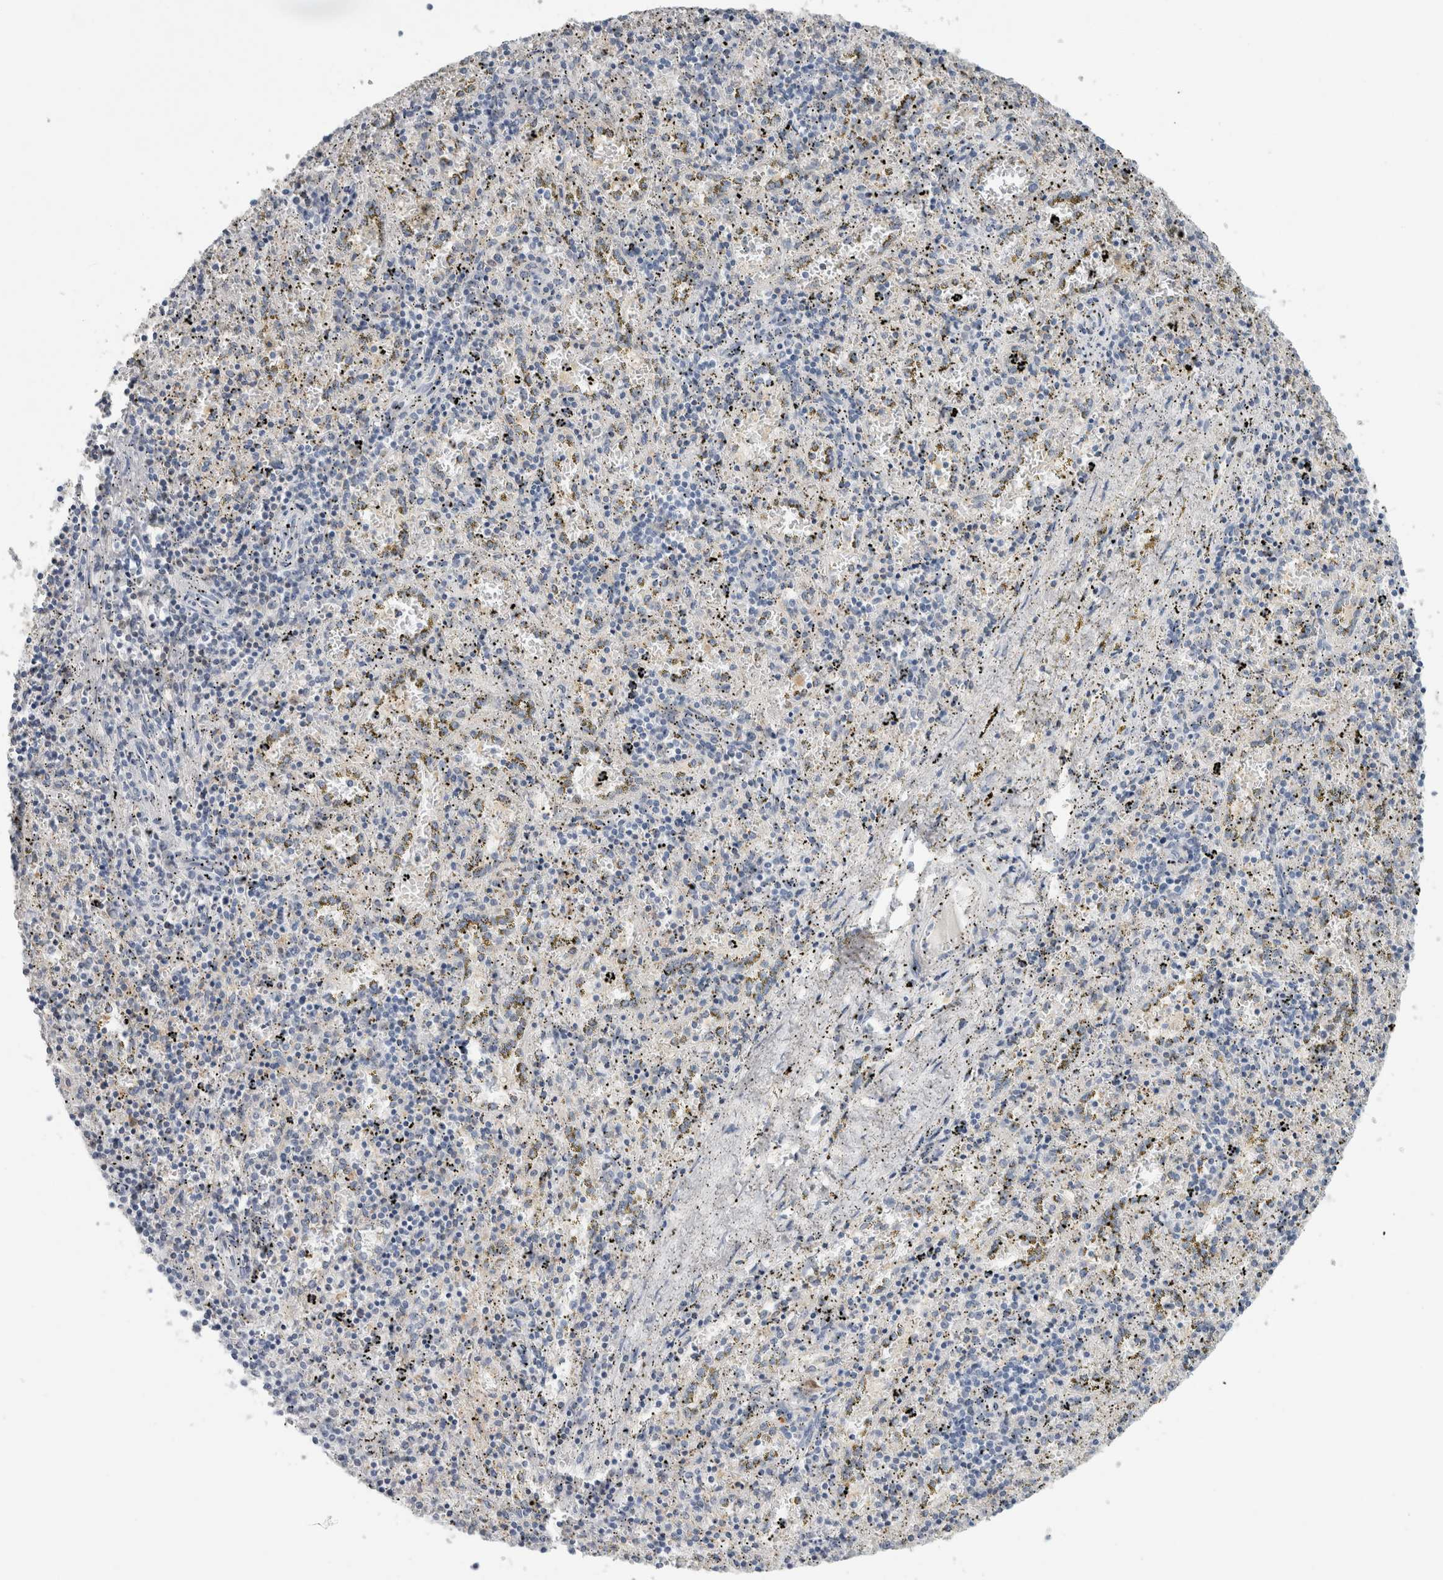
{"staining": {"intensity": "negative", "quantity": "none", "location": "none"}, "tissue": "spleen", "cell_type": "Cells in red pulp", "image_type": "normal", "snomed": [{"axis": "morphology", "description": "Normal tissue, NOS"}, {"axis": "topography", "description": "Spleen"}], "caption": "Immunohistochemistry (IHC) photomicrograph of normal spleen: spleen stained with DAB reveals no significant protein positivity in cells in red pulp.", "gene": "CASP6", "patient": {"sex": "male", "age": 11}}